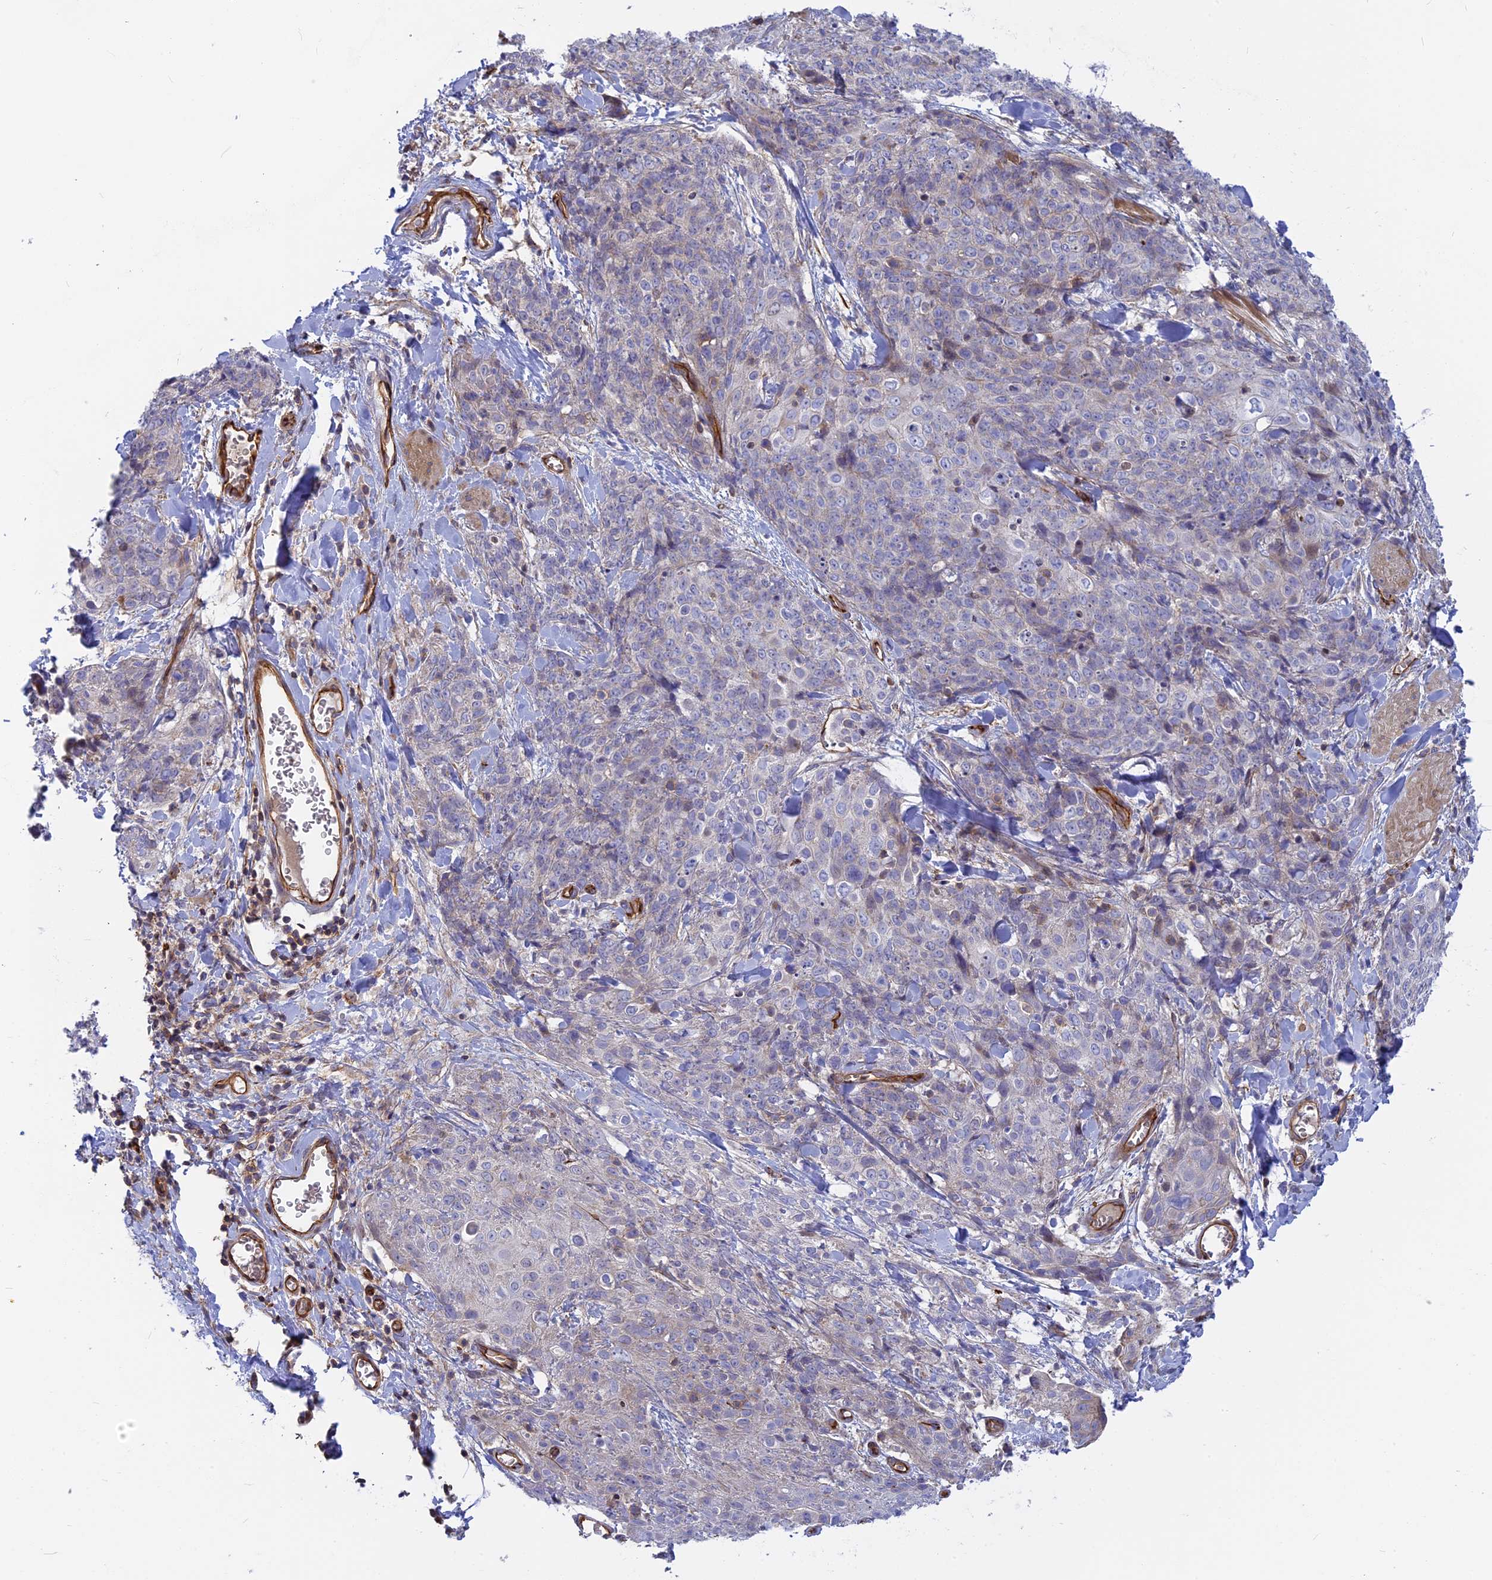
{"staining": {"intensity": "negative", "quantity": "none", "location": "none"}, "tissue": "skin cancer", "cell_type": "Tumor cells", "image_type": "cancer", "snomed": [{"axis": "morphology", "description": "Squamous cell carcinoma, NOS"}, {"axis": "topography", "description": "Skin"}, {"axis": "topography", "description": "Vulva"}], "caption": "Image shows no significant protein expression in tumor cells of skin cancer.", "gene": "CNBD2", "patient": {"sex": "female", "age": 85}}